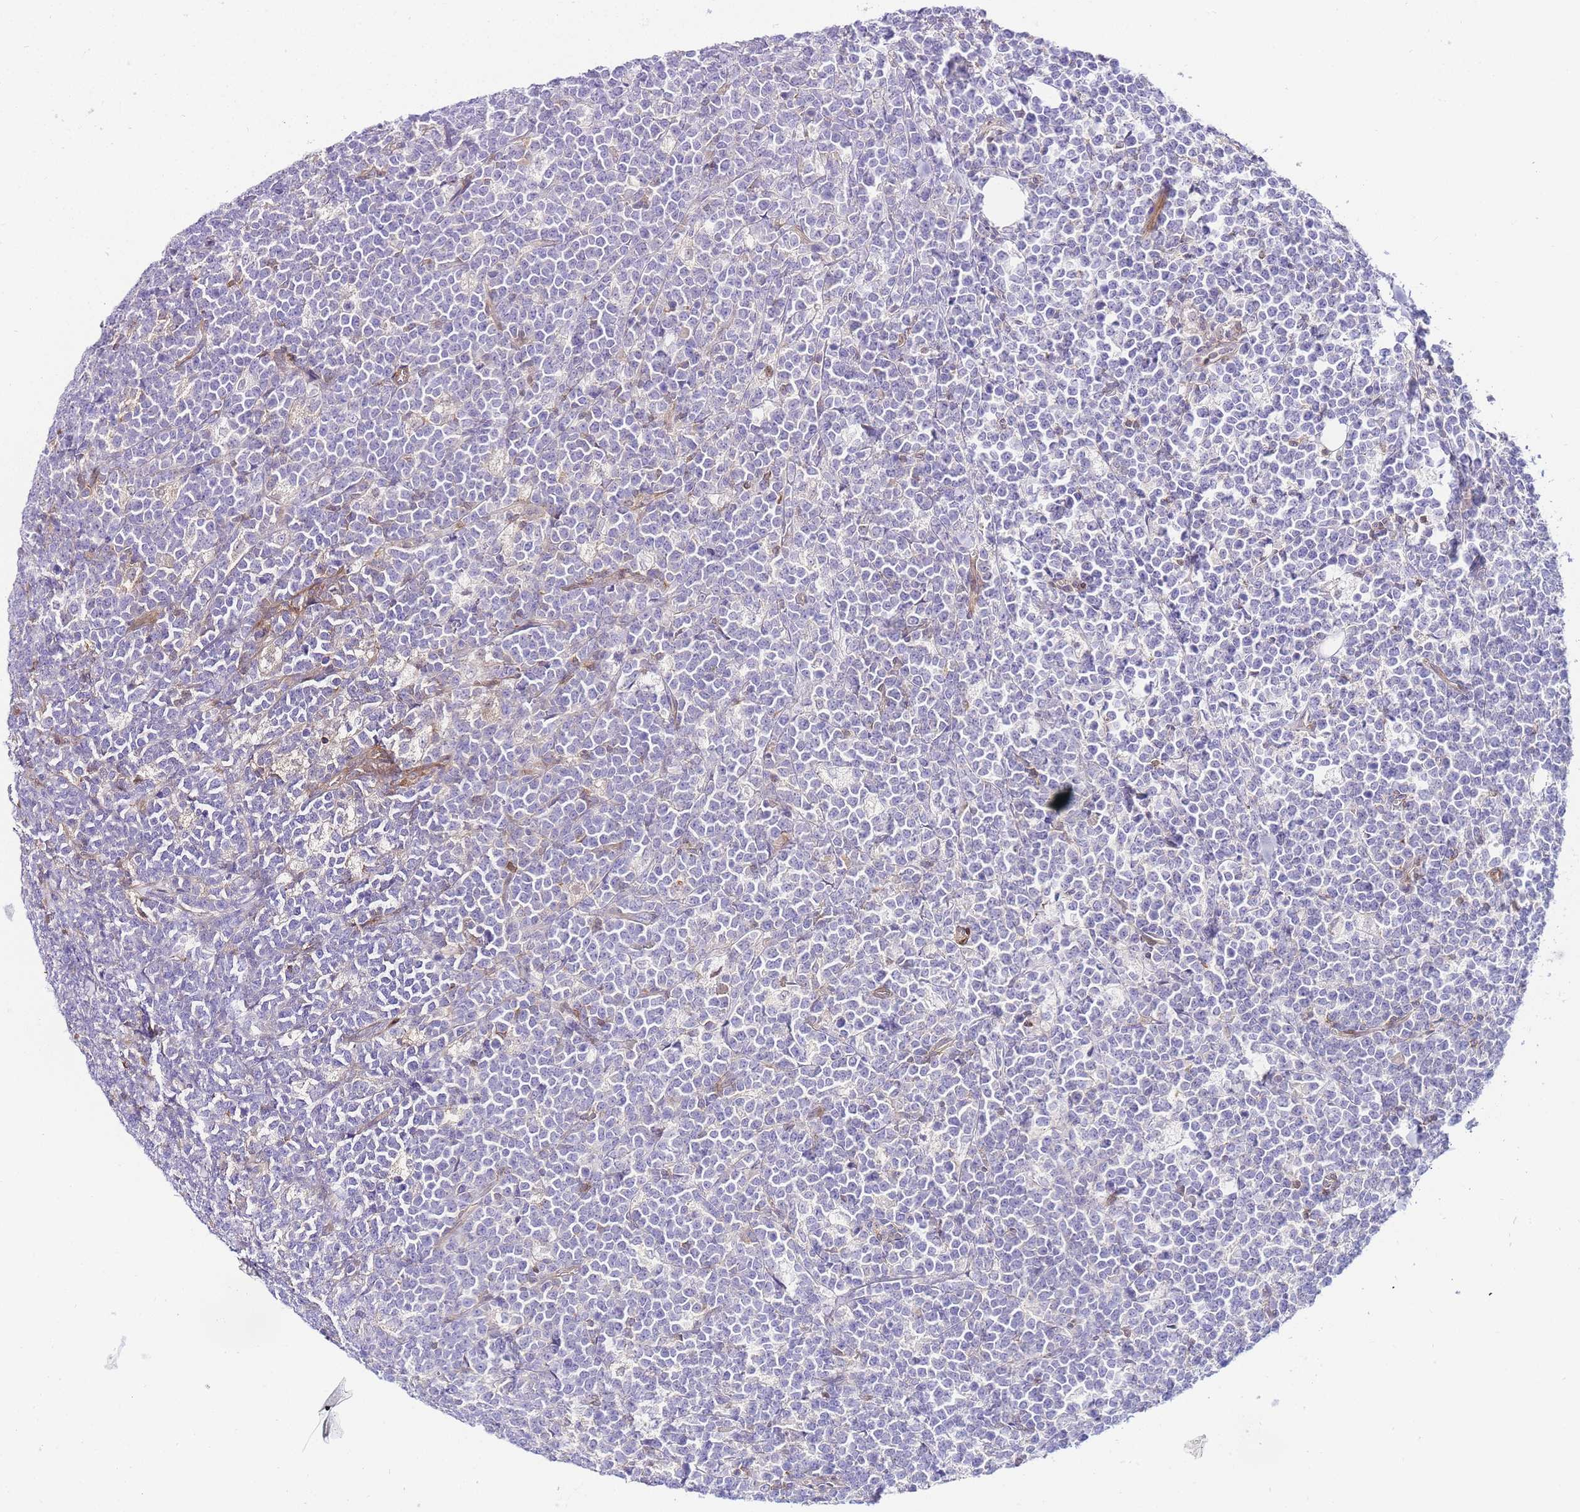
{"staining": {"intensity": "negative", "quantity": "none", "location": "none"}, "tissue": "lymphoma", "cell_type": "Tumor cells", "image_type": "cancer", "snomed": [{"axis": "morphology", "description": "Malignant lymphoma, non-Hodgkin's type, High grade"}, {"axis": "topography", "description": "Small intestine"}], "caption": "DAB (3,3'-diaminobenzidine) immunohistochemical staining of human lymphoma demonstrates no significant positivity in tumor cells.", "gene": "FBN3", "patient": {"sex": "male", "age": 8}}